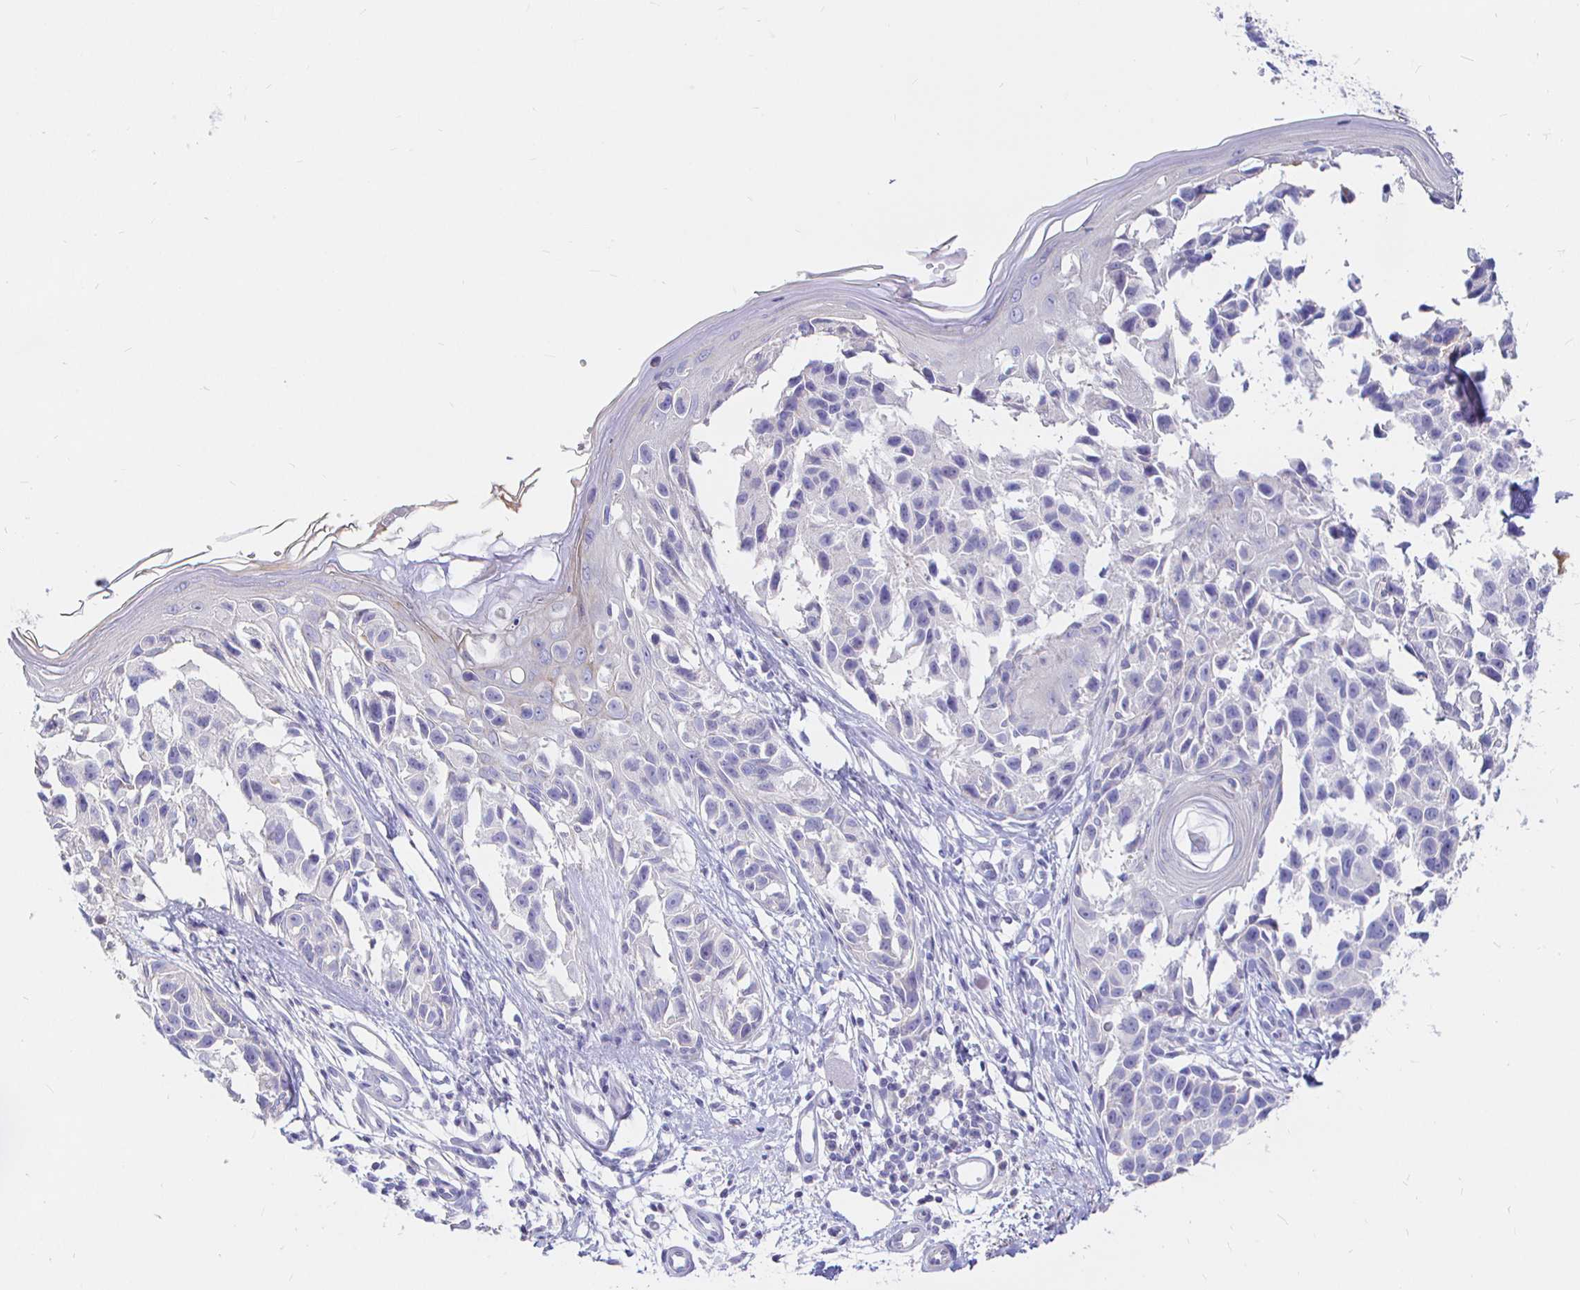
{"staining": {"intensity": "negative", "quantity": "none", "location": "none"}, "tissue": "melanoma", "cell_type": "Tumor cells", "image_type": "cancer", "snomed": [{"axis": "morphology", "description": "Malignant melanoma, NOS"}, {"axis": "topography", "description": "Skin"}], "caption": "This is an IHC histopathology image of melanoma. There is no positivity in tumor cells.", "gene": "NECAB1", "patient": {"sex": "male", "age": 73}}